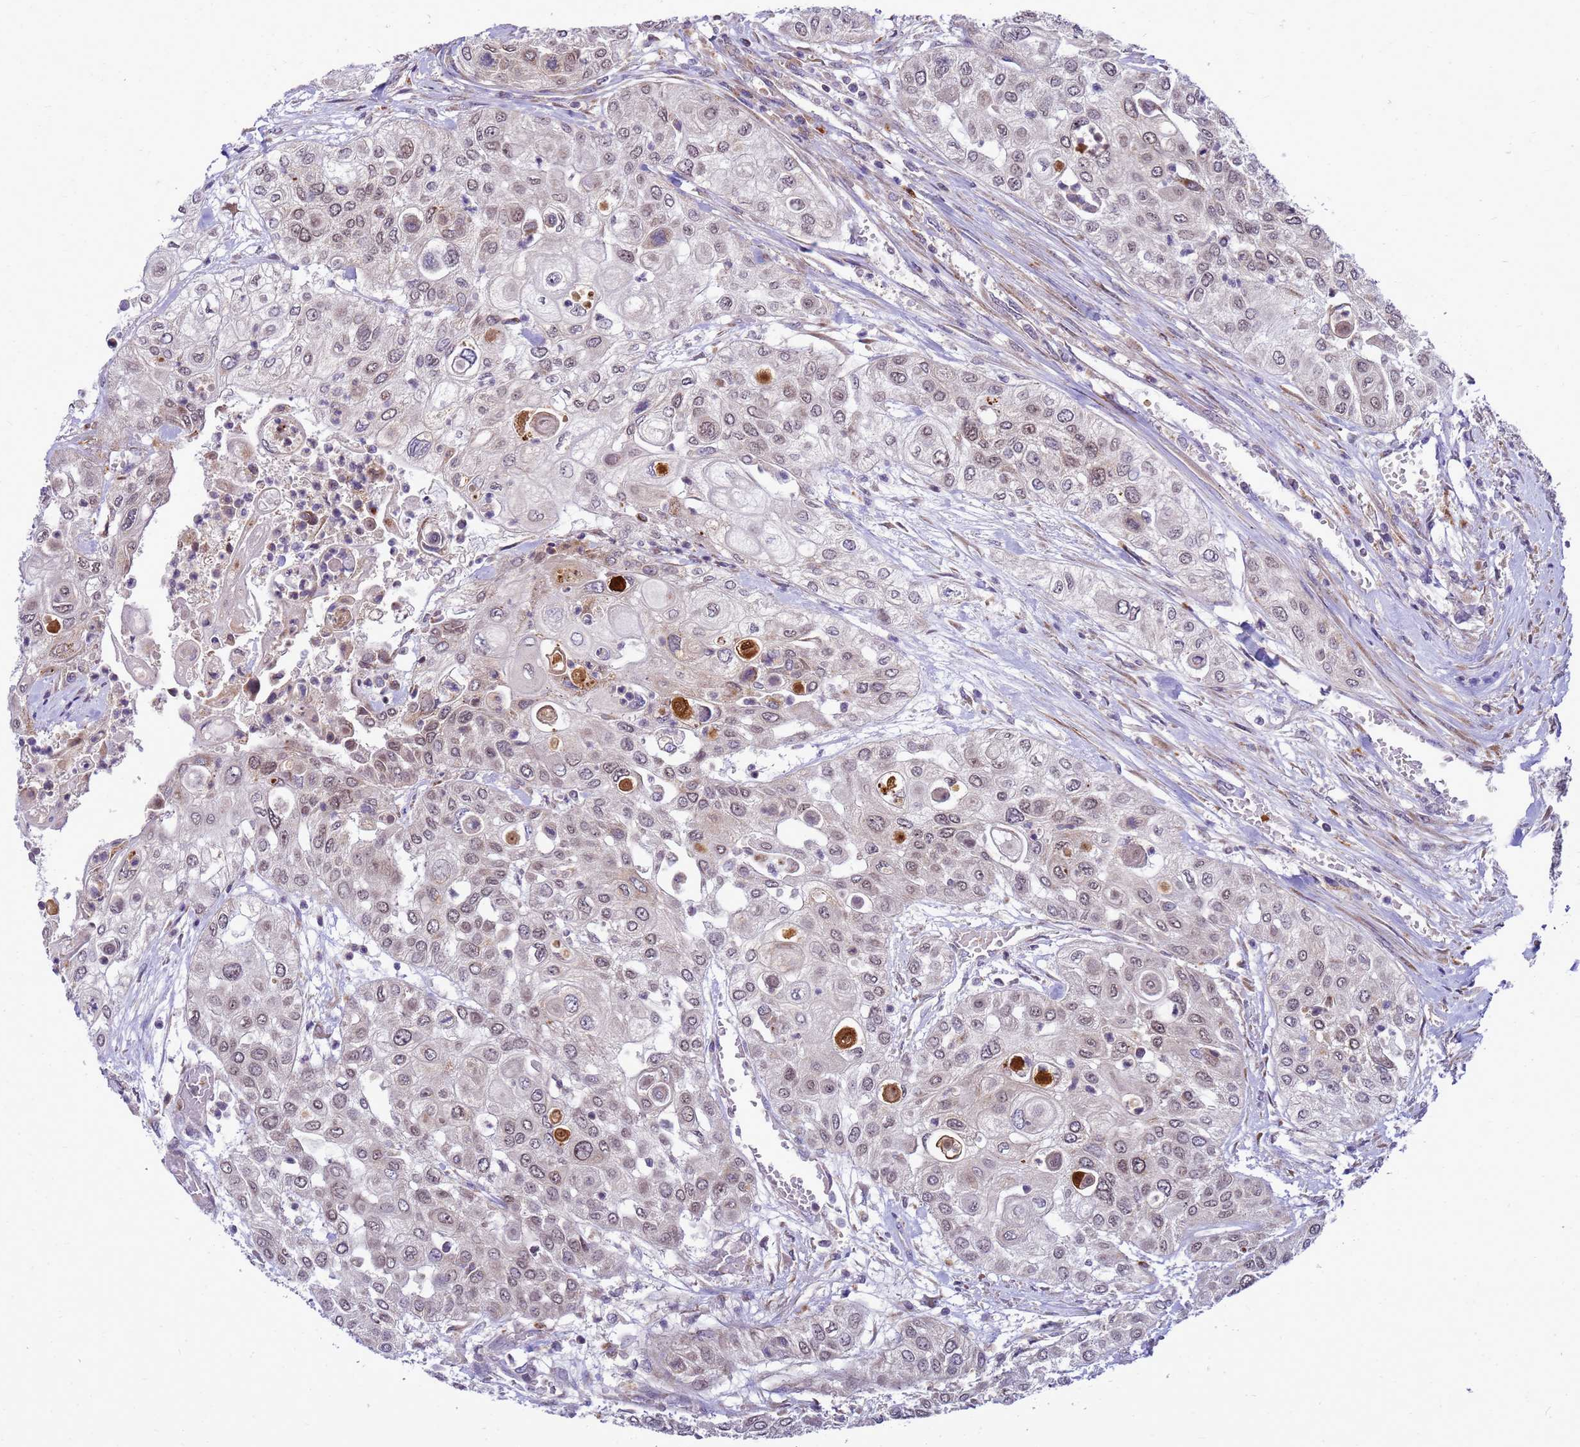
{"staining": {"intensity": "weak", "quantity": "25%-75%", "location": "cytoplasmic/membranous"}, "tissue": "urothelial cancer", "cell_type": "Tumor cells", "image_type": "cancer", "snomed": [{"axis": "morphology", "description": "Urothelial carcinoma, High grade"}, {"axis": "topography", "description": "Urinary bladder"}], "caption": "High-grade urothelial carcinoma tissue exhibits weak cytoplasmic/membranous positivity in about 25%-75% of tumor cells", "gene": "C12orf43", "patient": {"sex": "female", "age": 79}}